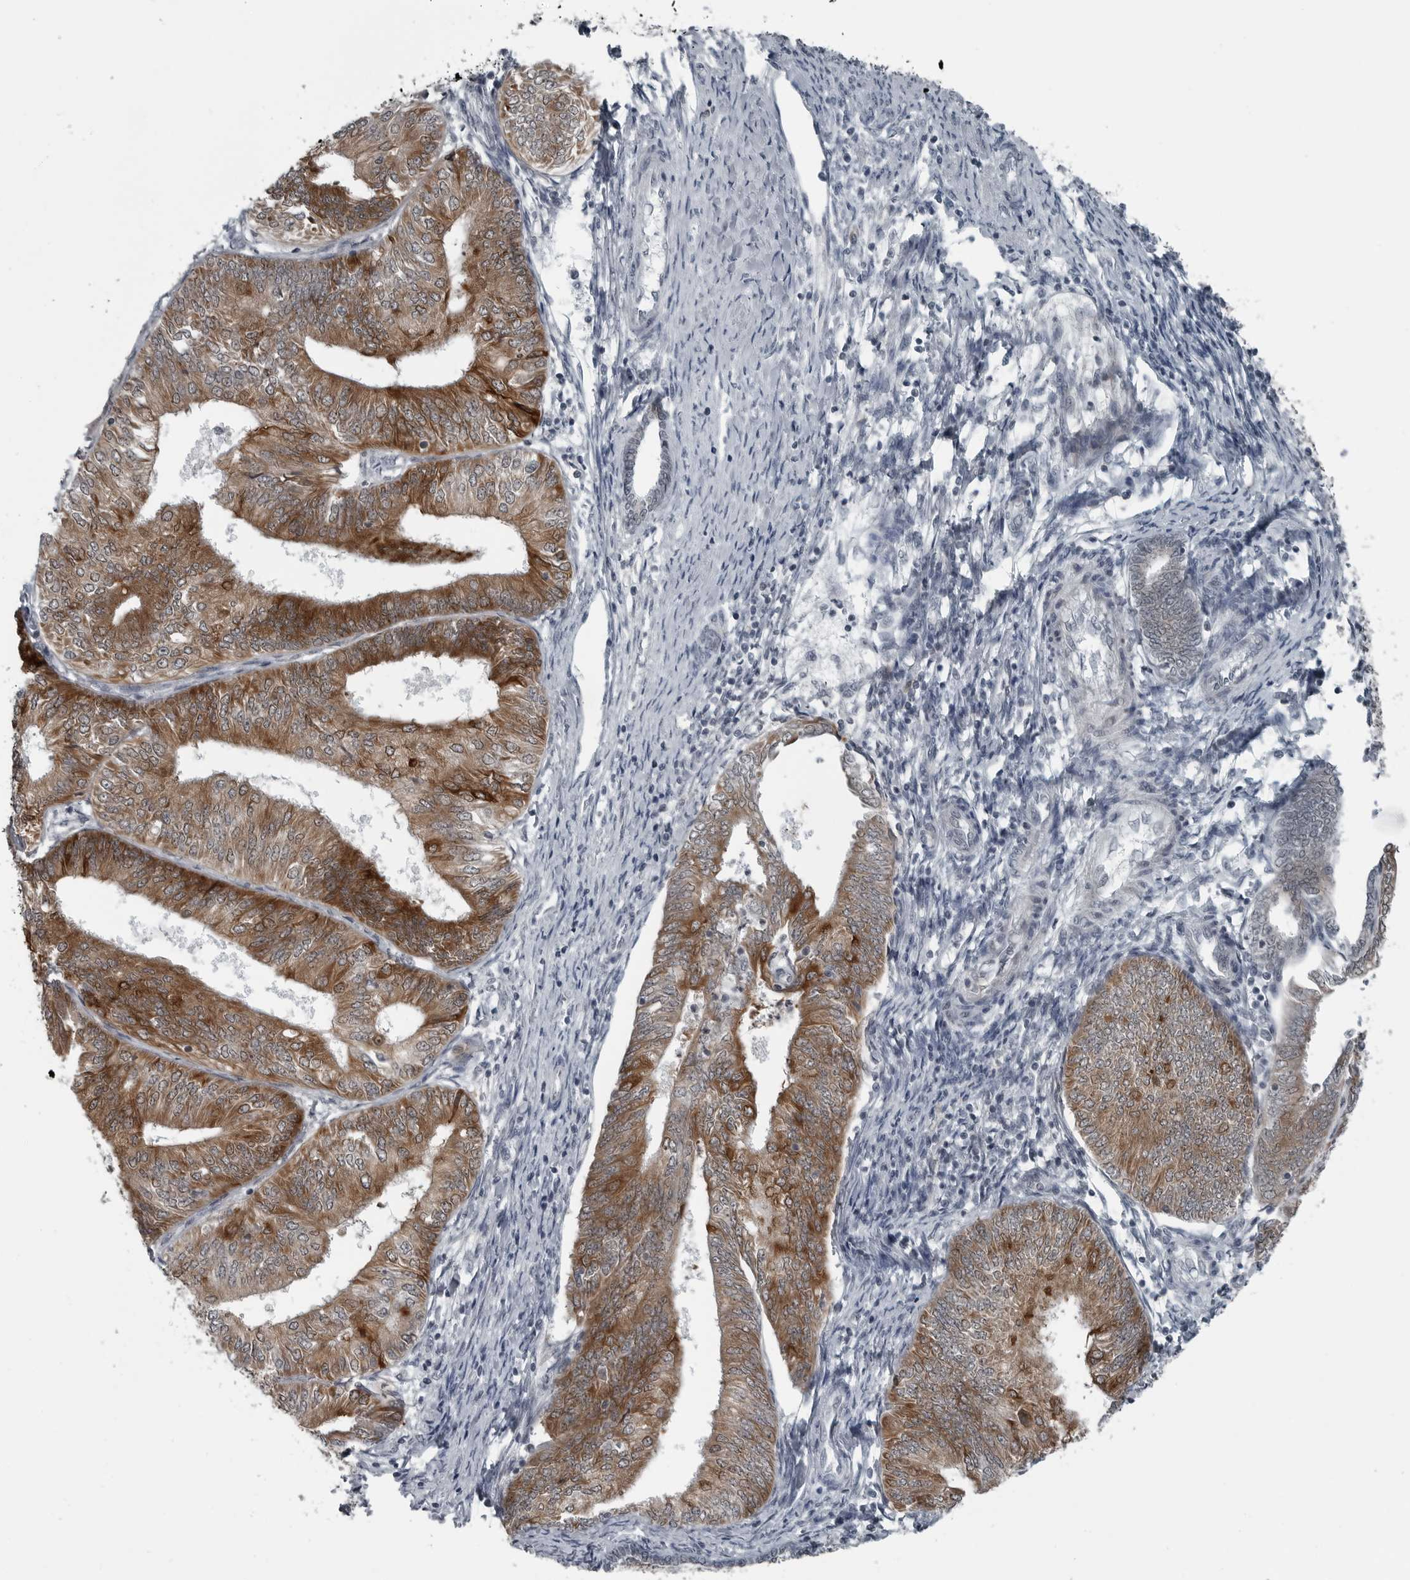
{"staining": {"intensity": "moderate", "quantity": ">75%", "location": "cytoplasmic/membranous"}, "tissue": "endometrial cancer", "cell_type": "Tumor cells", "image_type": "cancer", "snomed": [{"axis": "morphology", "description": "Adenocarcinoma, NOS"}, {"axis": "topography", "description": "Endometrium"}], "caption": "Human endometrial cancer stained for a protein (brown) demonstrates moderate cytoplasmic/membranous positive staining in approximately >75% of tumor cells.", "gene": "DNAAF11", "patient": {"sex": "female", "age": 58}}